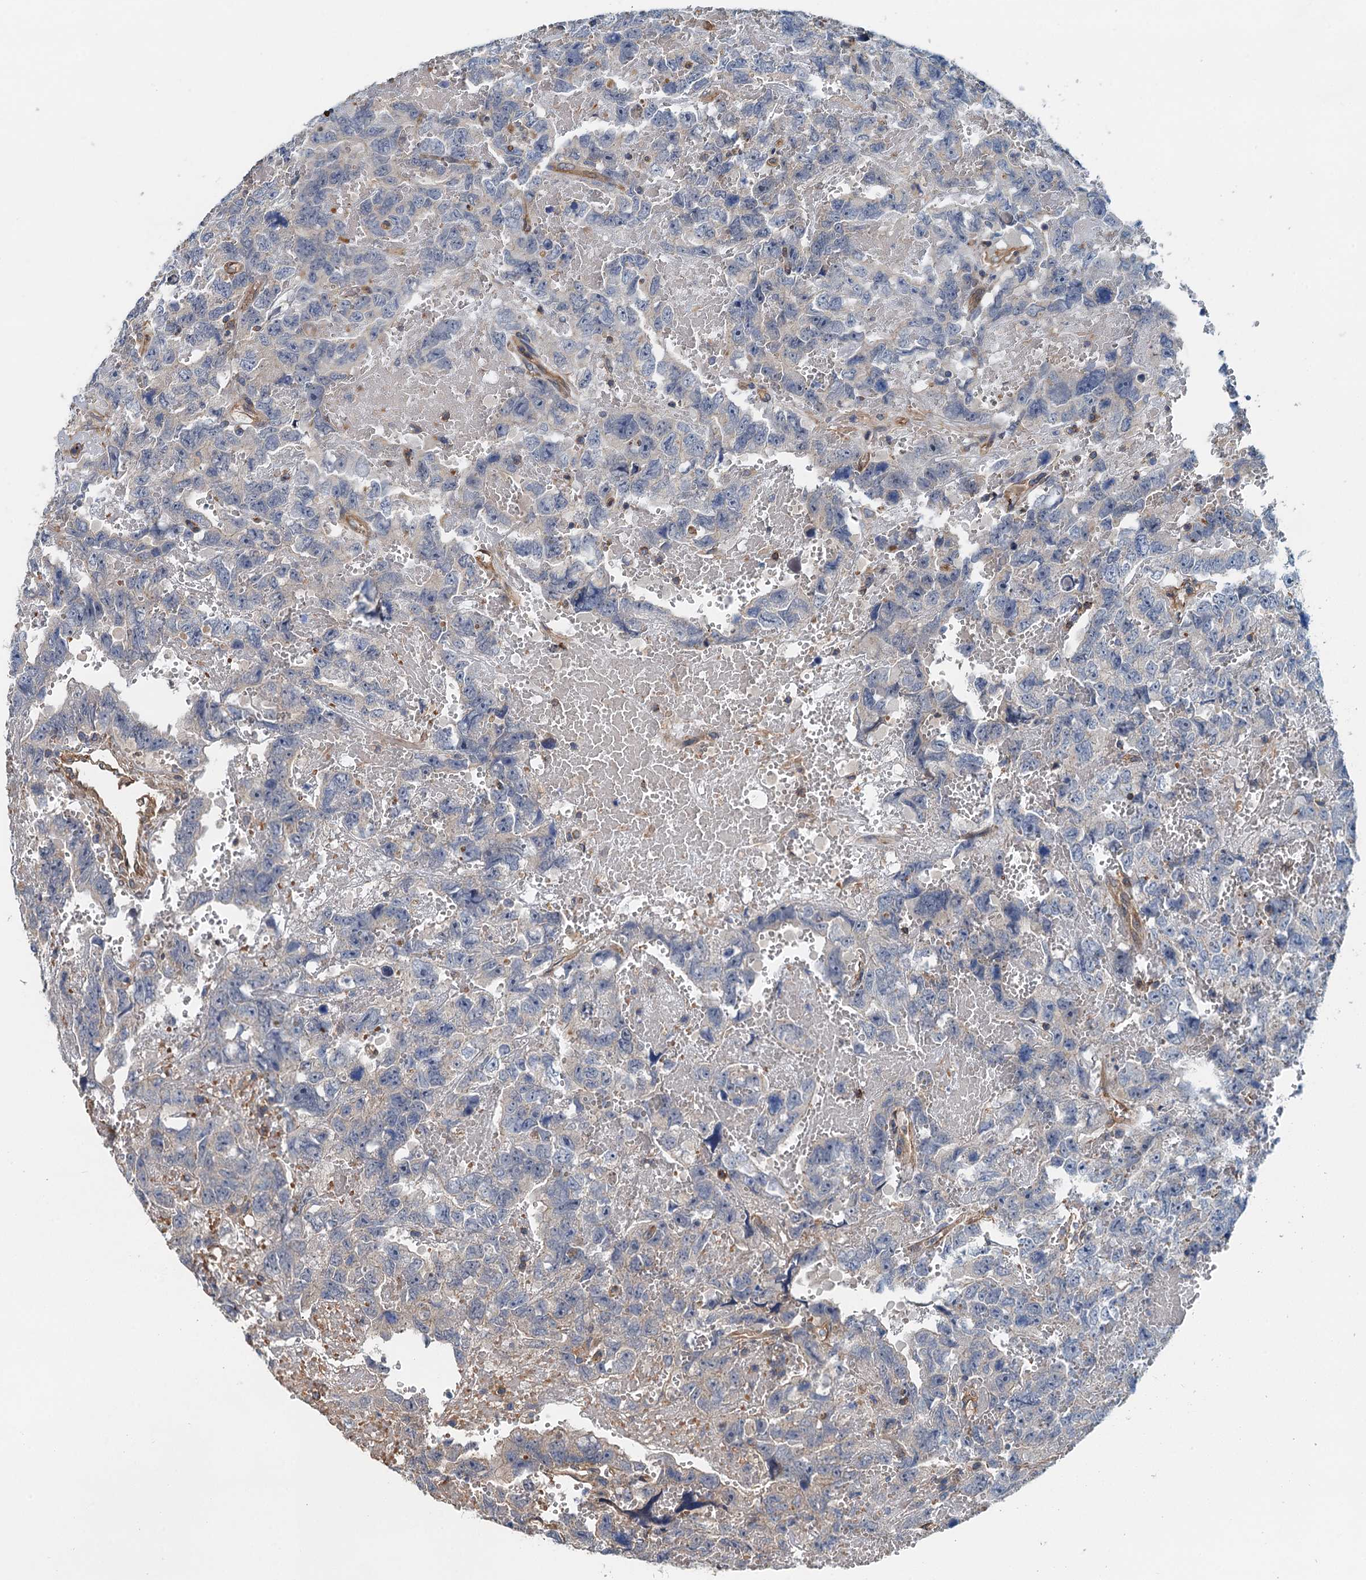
{"staining": {"intensity": "negative", "quantity": "none", "location": "none"}, "tissue": "testis cancer", "cell_type": "Tumor cells", "image_type": "cancer", "snomed": [{"axis": "morphology", "description": "Carcinoma, Embryonal, NOS"}, {"axis": "topography", "description": "Testis"}], "caption": "Immunohistochemistry micrograph of neoplastic tissue: human testis cancer (embryonal carcinoma) stained with DAB (3,3'-diaminobenzidine) displays no significant protein expression in tumor cells.", "gene": "ROGDI", "patient": {"sex": "male", "age": 45}}